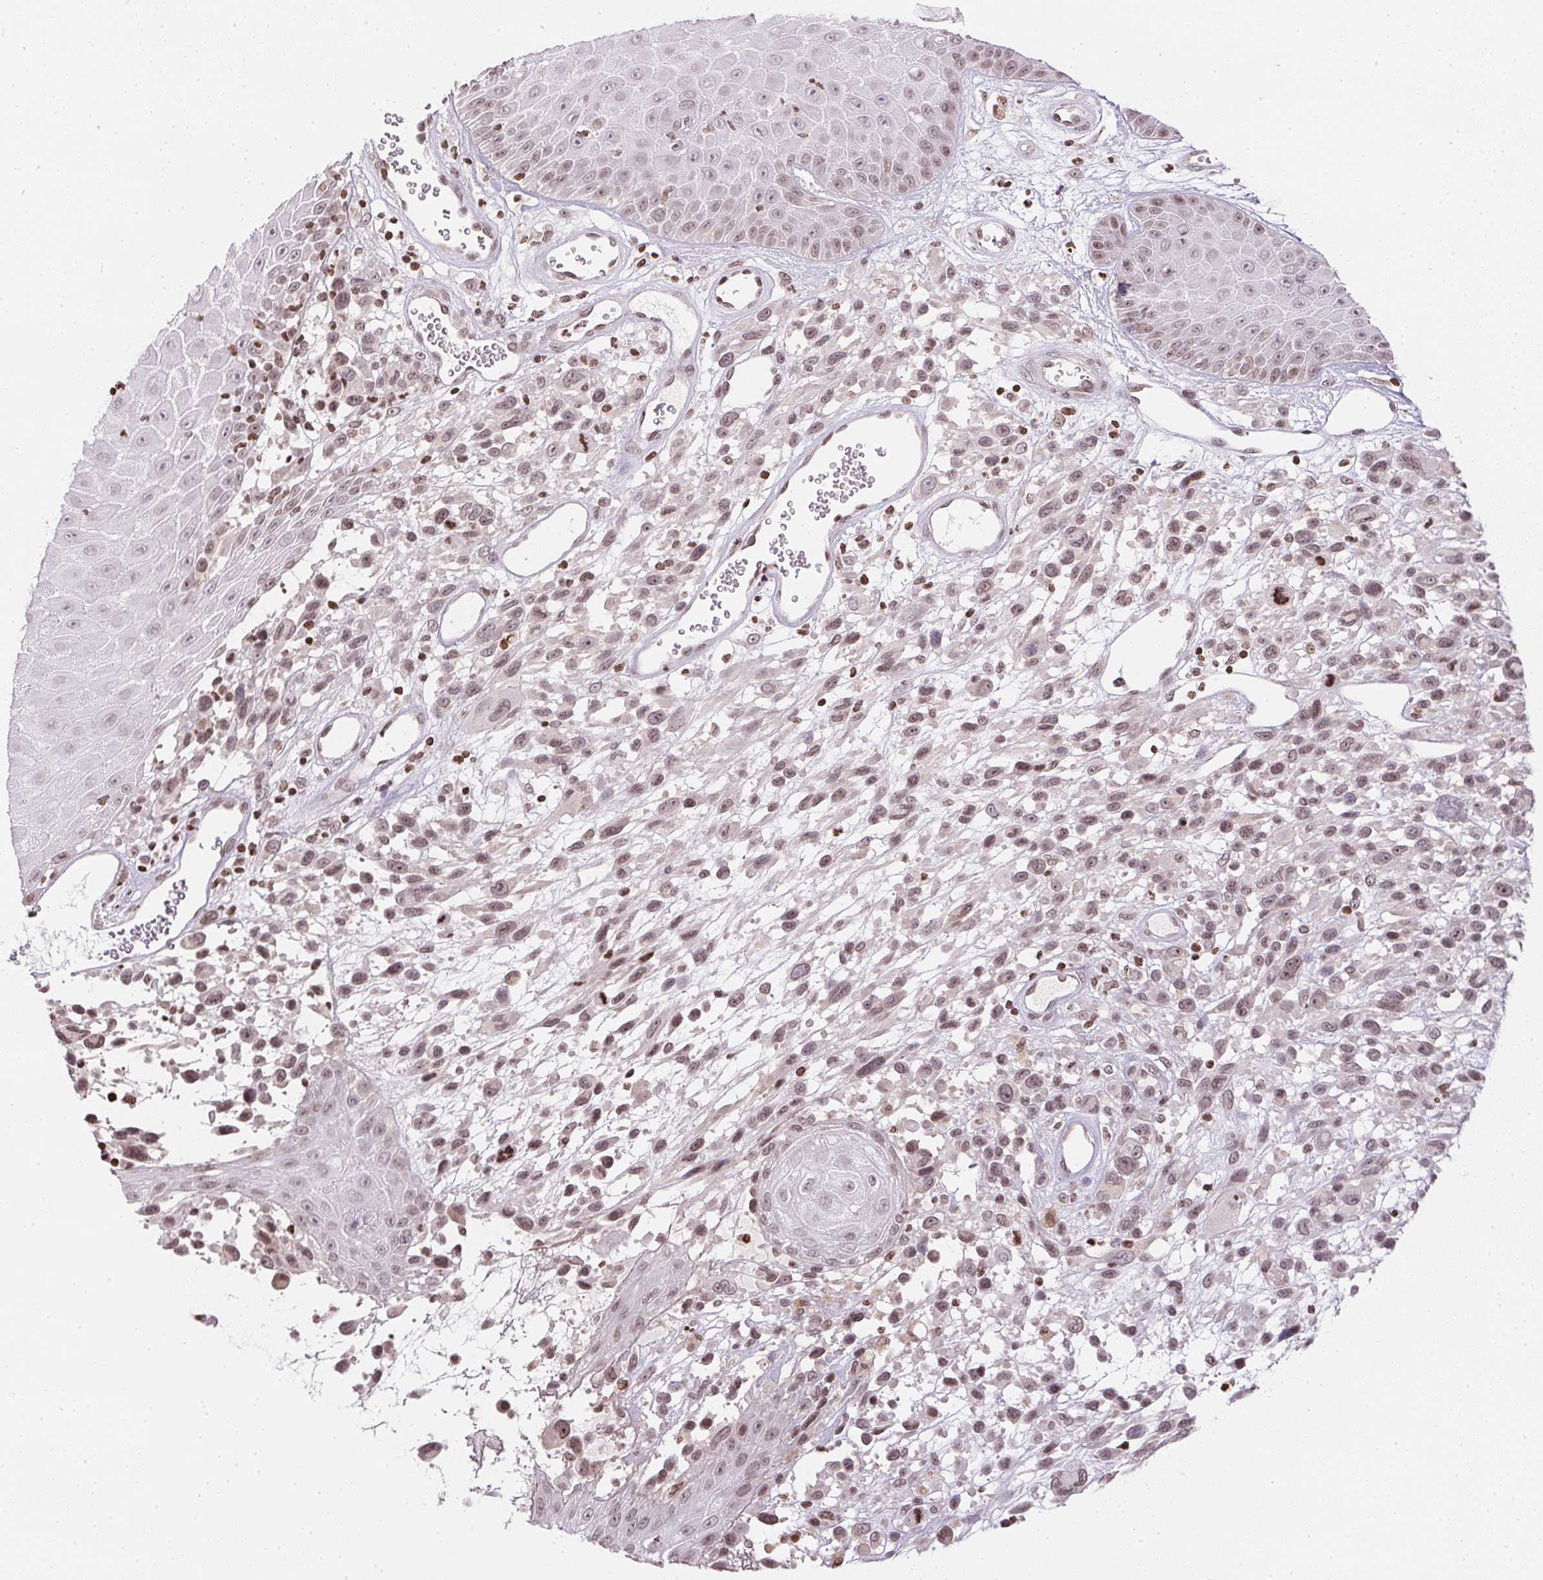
{"staining": {"intensity": "weak", "quantity": "25%-75%", "location": "nuclear"}, "tissue": "melanoma", "cell_type": "Tumor cells", "image_type": "cancer", "snomed": [{"axis": "morphology", "description": "Malignant melanoma, NOS"}, {"axis": "topography", "description": "Skin"}], "caption": "Immunohistochemical staining of melanoma shows weak nuclear protein staining in approximately 25%-75% of tumor cells.", "gene": "RNF181", "patient": {"sex": "male", "age": 68}}